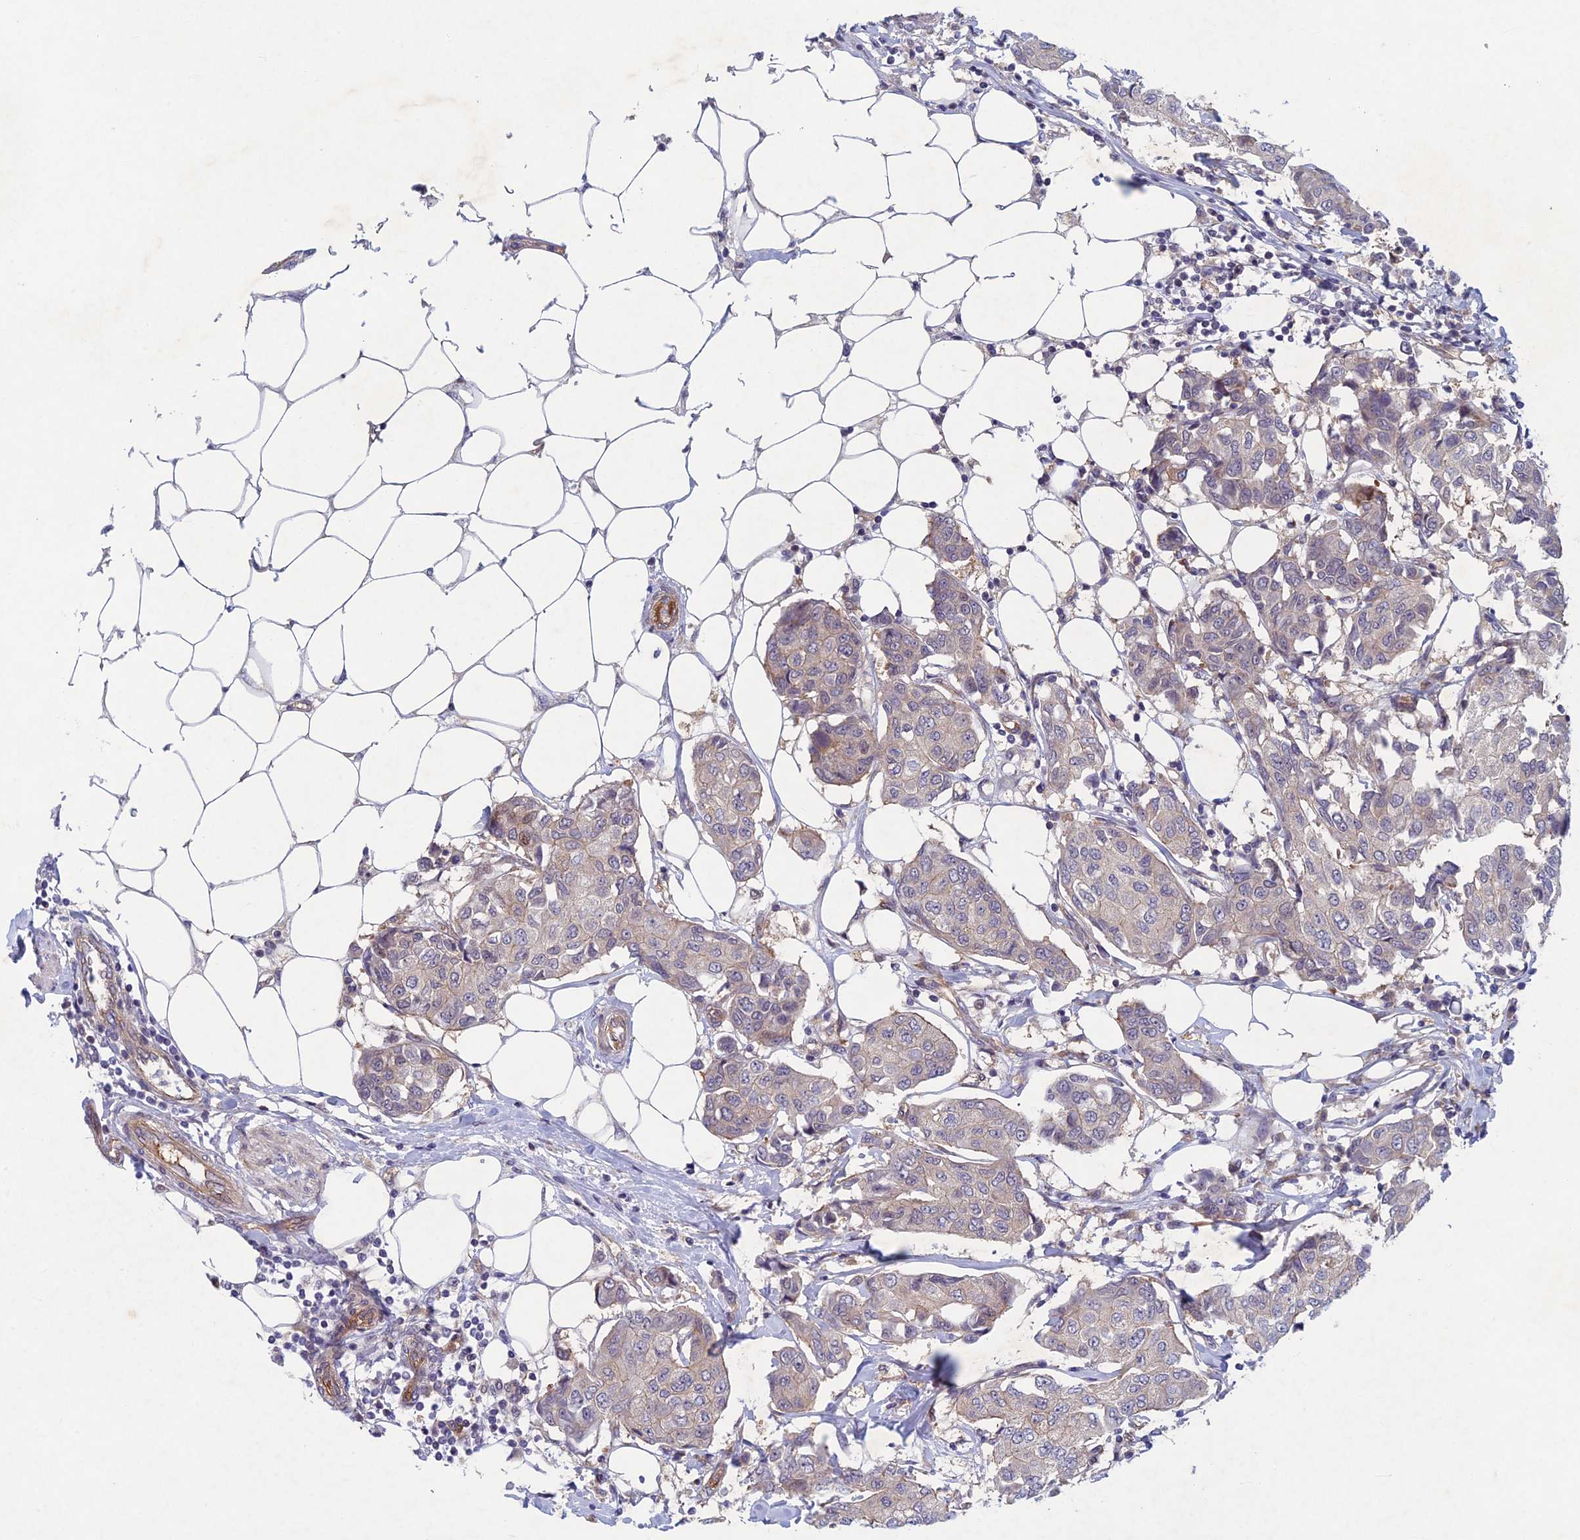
{"staining": {"intensity": "weak", "quantity": "<25%", "location": "cytoplasmic/membranous"}, "tissue": "breast cancer", "cell_type": "Tumor cells", "image_type": "cancer", "snomed": [{"axis": "morphology", "description": "Duct carcinoma"}, {"axis": "topography", "description": "Breast"}], "caption": "The histopathology image shows no significant positivity in tumor cells of breast cancer.", "gene": "PTHLH", "patient": {"sex": "female", "age": 80}}